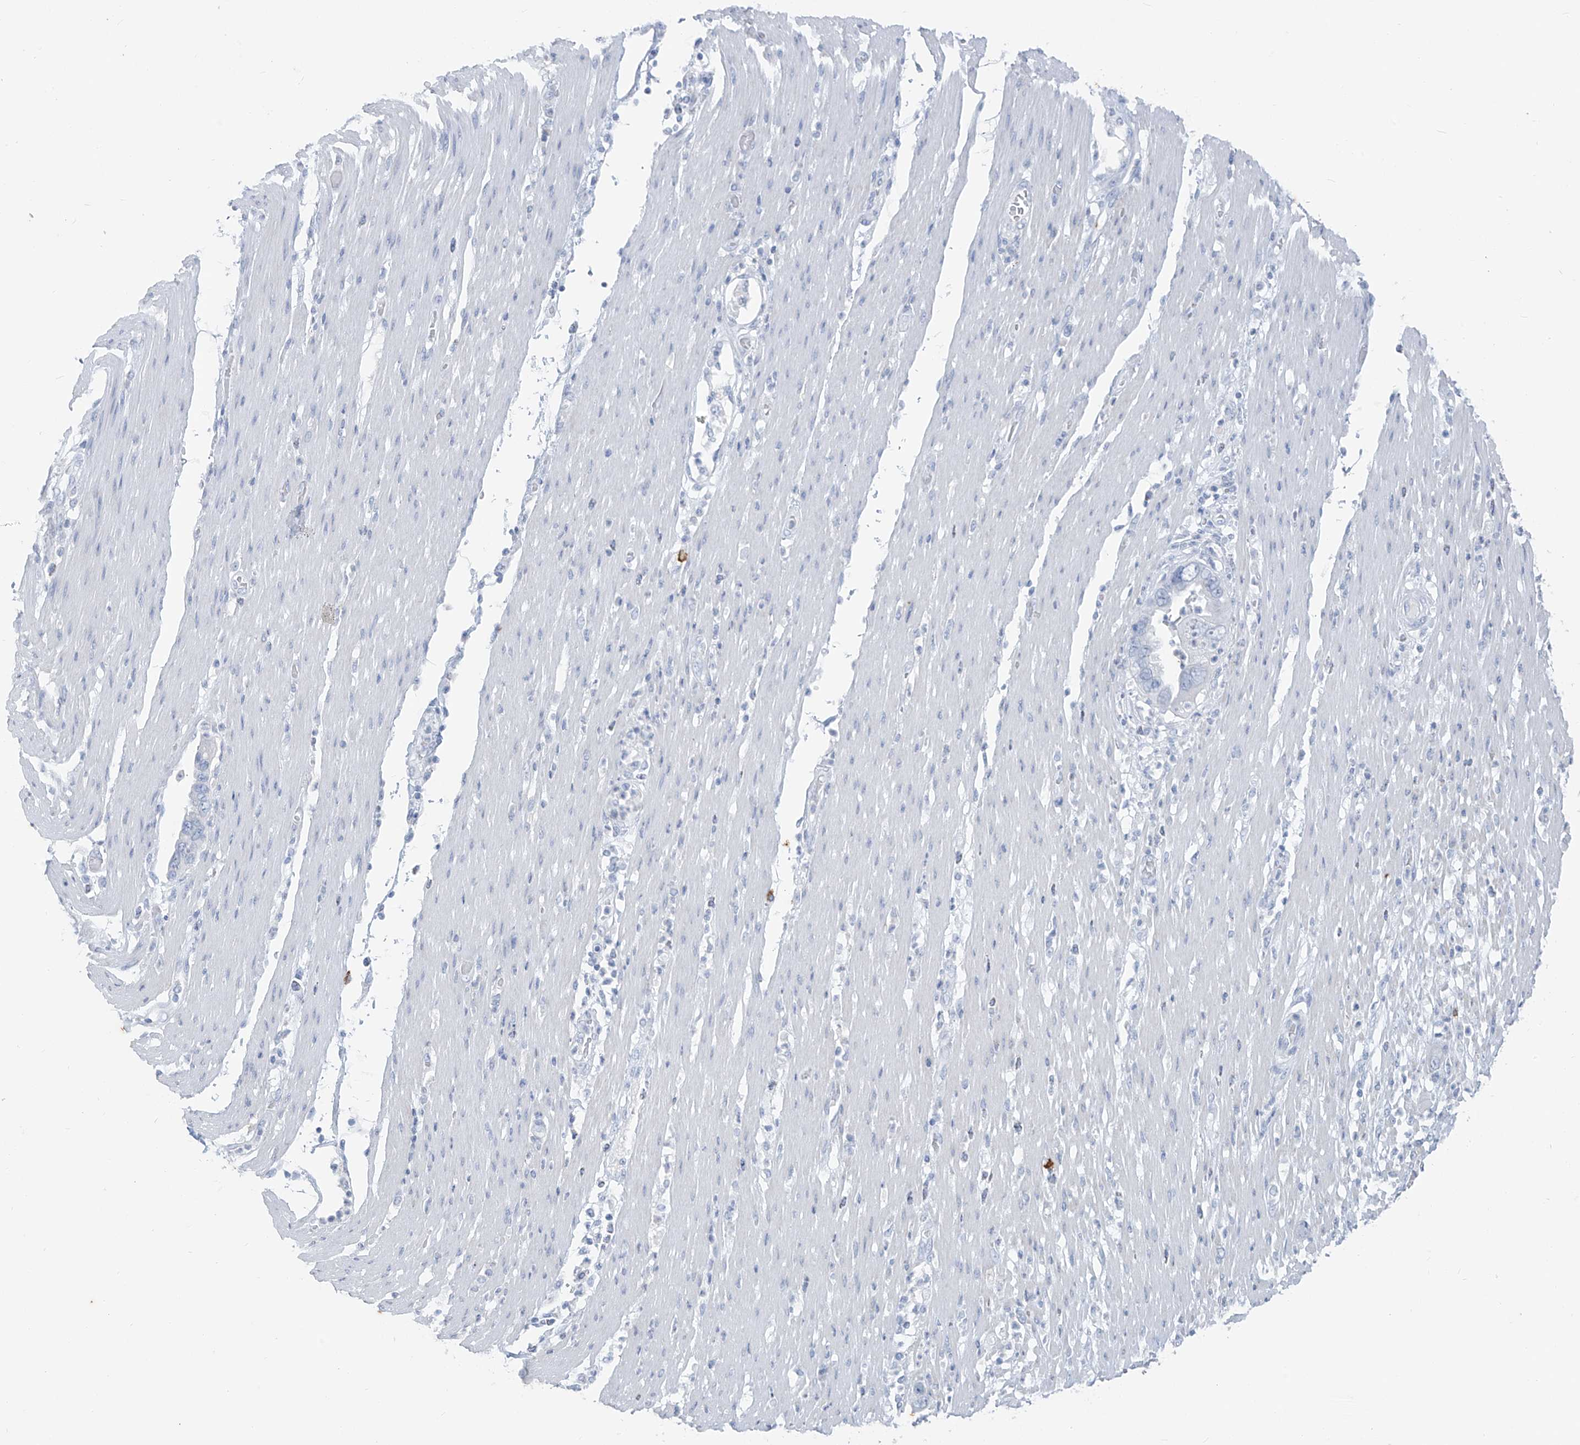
{"staining": {"intensity": "negative", "quantity": "none", "location": "none"}, "tissue": "pancreatic cancer", "cell_type": "Tumor cells", "image_type": "cancer", "snomed": [{"axis": "morphology", "description": "Adenocarcinoma, NOS"}, {"axis": "topography", "description": "Pancreas"}], "caption": "This is a image of IHC staining of pancreatic cancer (adenocarcinoma), which shows no expression in tumor cells.", "gene": "CX3CR1", "patient": {"sex": "female", "age": 71}}